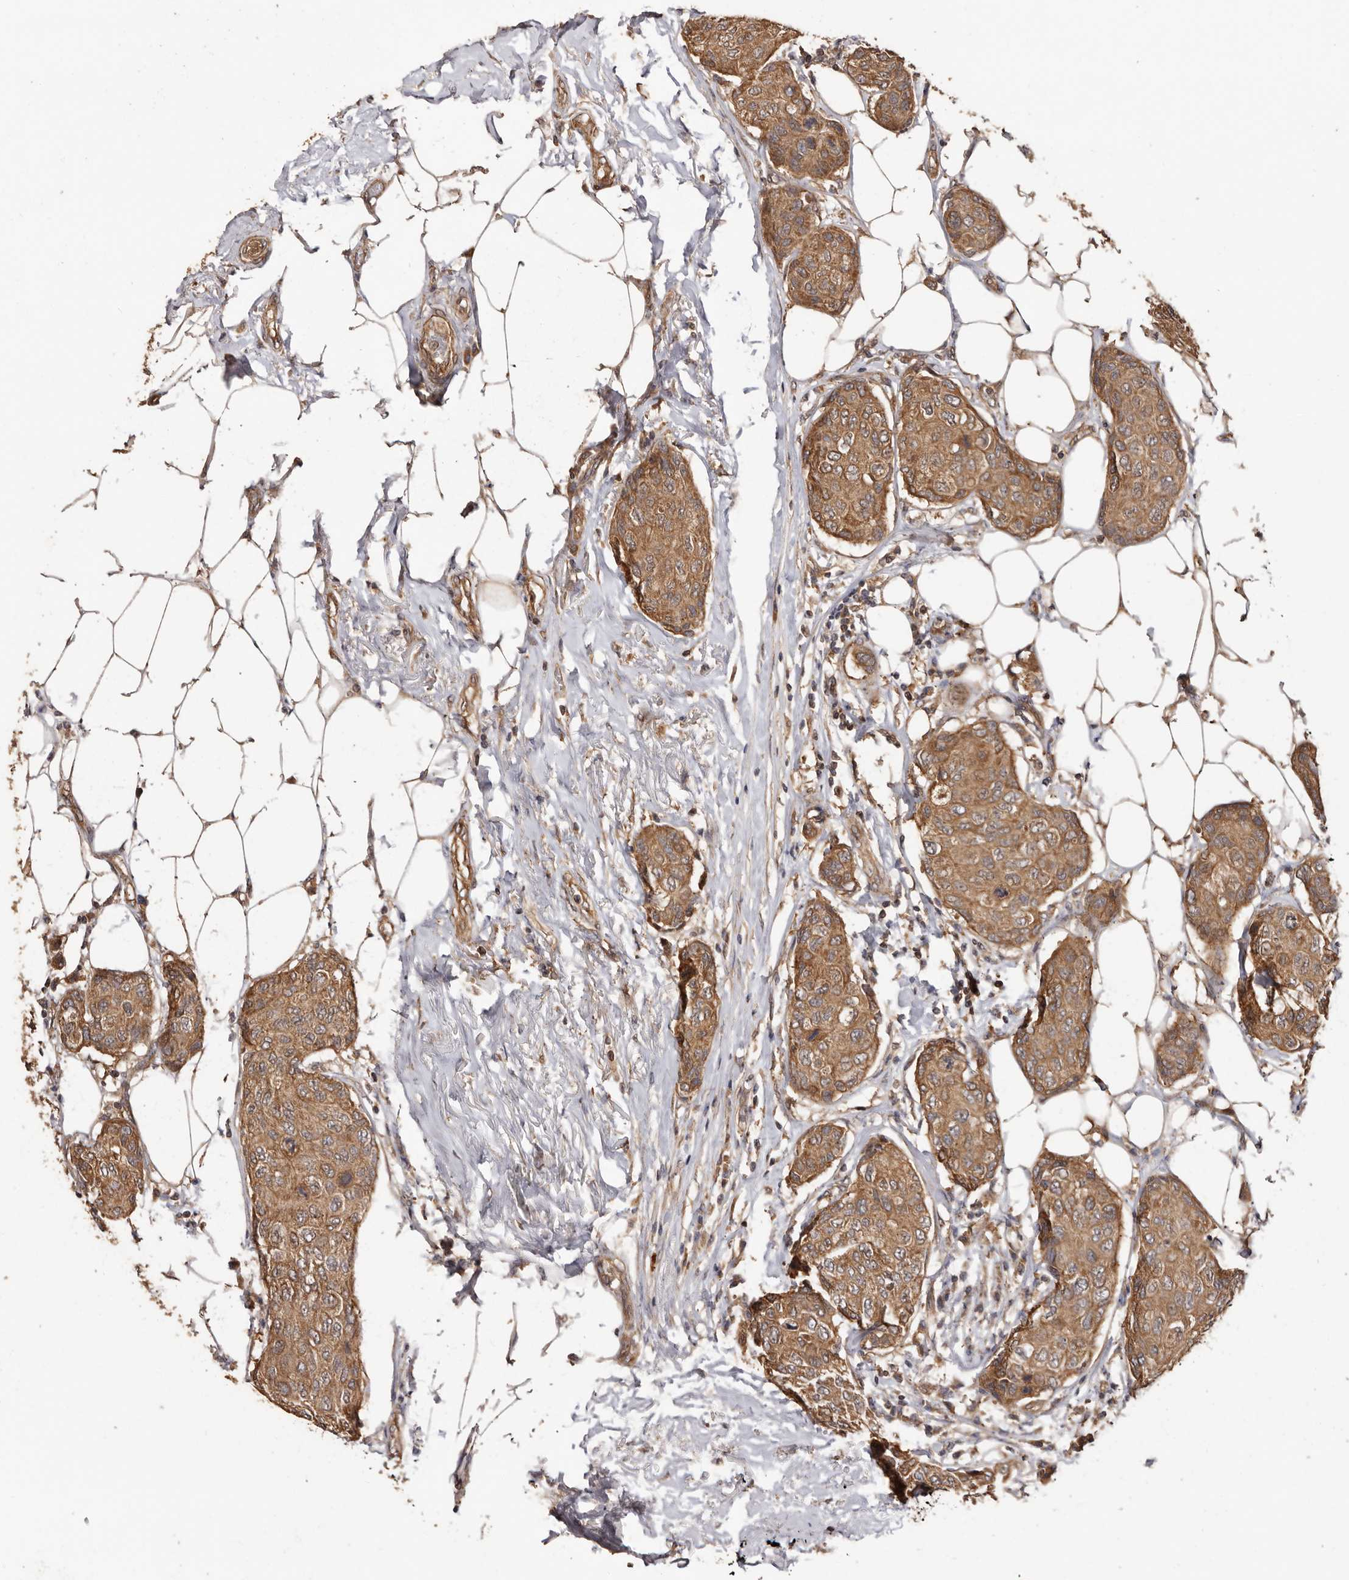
{"staining": {"intensity": "moderate", "quantity": ">75%", "location": "cytoplasmic/membranous"}, "tissue": "breast cancer", "cell_type": "Tumor cells", "image_type": "cancer", "snomed": [{"axis": "morphology", "description": "Duct carcinoma"}, {"axis": "topography", "description": "Breast"}], "caption": "A medium amount of moderate cytoplasmic/membranous staining is appreciated in about >75% of tumor cells in breast invasive ductal carcinoma tissue. (DAB IHC with brightfield microscopy, high magnification).", "gene": "COQ8B", "patient": {"sex": "female", "age": 80}}